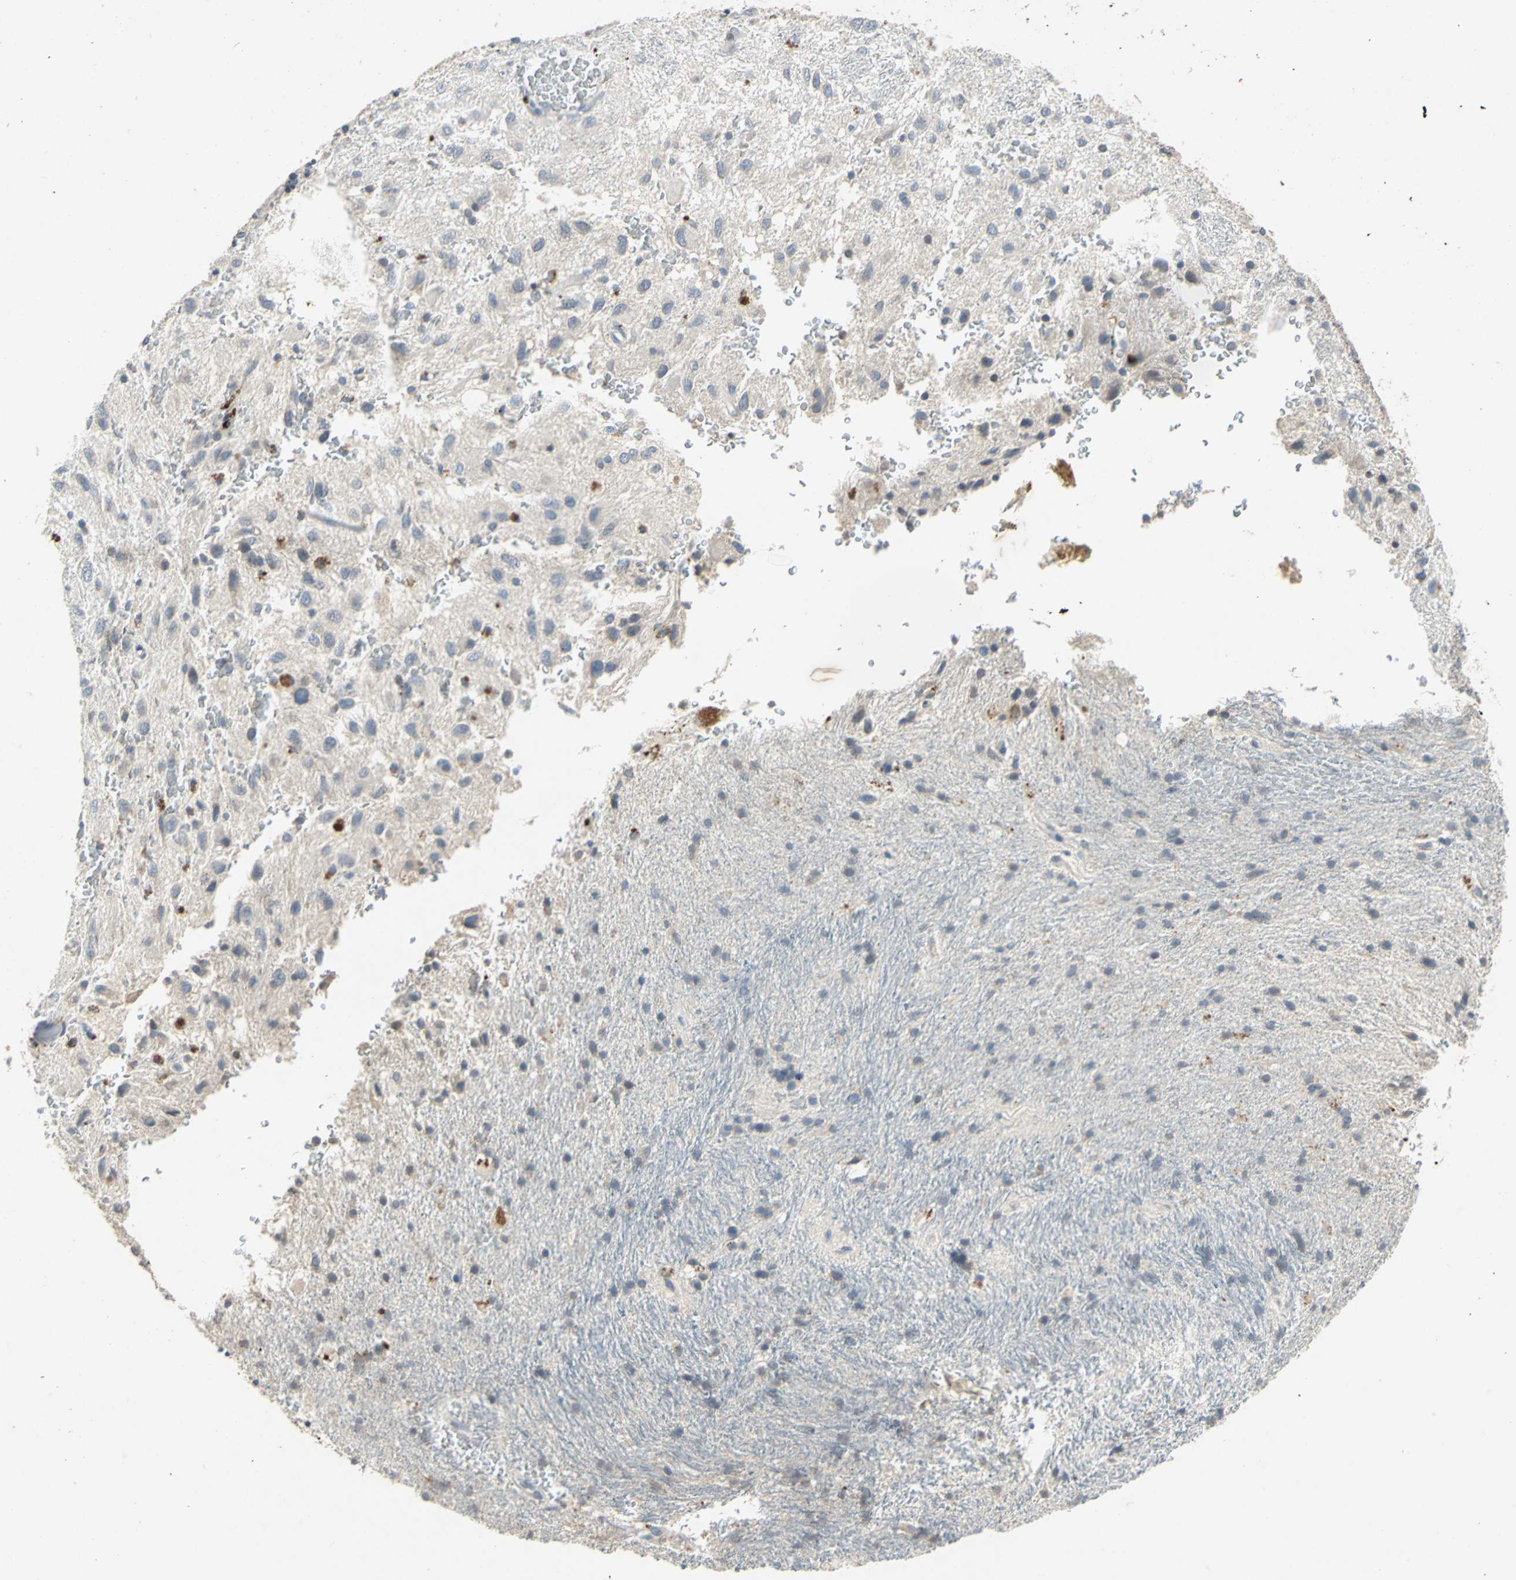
{"staining": {"intensity": "weak", "quantity": "<25%", "location": "cytoplasmic/membranous"}, "tissue": "glioma", "cell_type": "Tumor cells", "image_type": "cancer", "snomed": [{"axis": "morphology", "description": "Glioma, malignant, Low grade"}, {"axis": "topography", "description": "Brain"}], "caption": "Immunohistochemical staining of human low-grade glioma (malignant) reveals no significant expression in tumor cells. (Stains: DAB immunohistochemistry with hematoxylin counter stain, Microscopy: brightfield microscopy at high magnification).", "gene": "SLC2A13", "patient": {"sex": "male", "age": 77}}